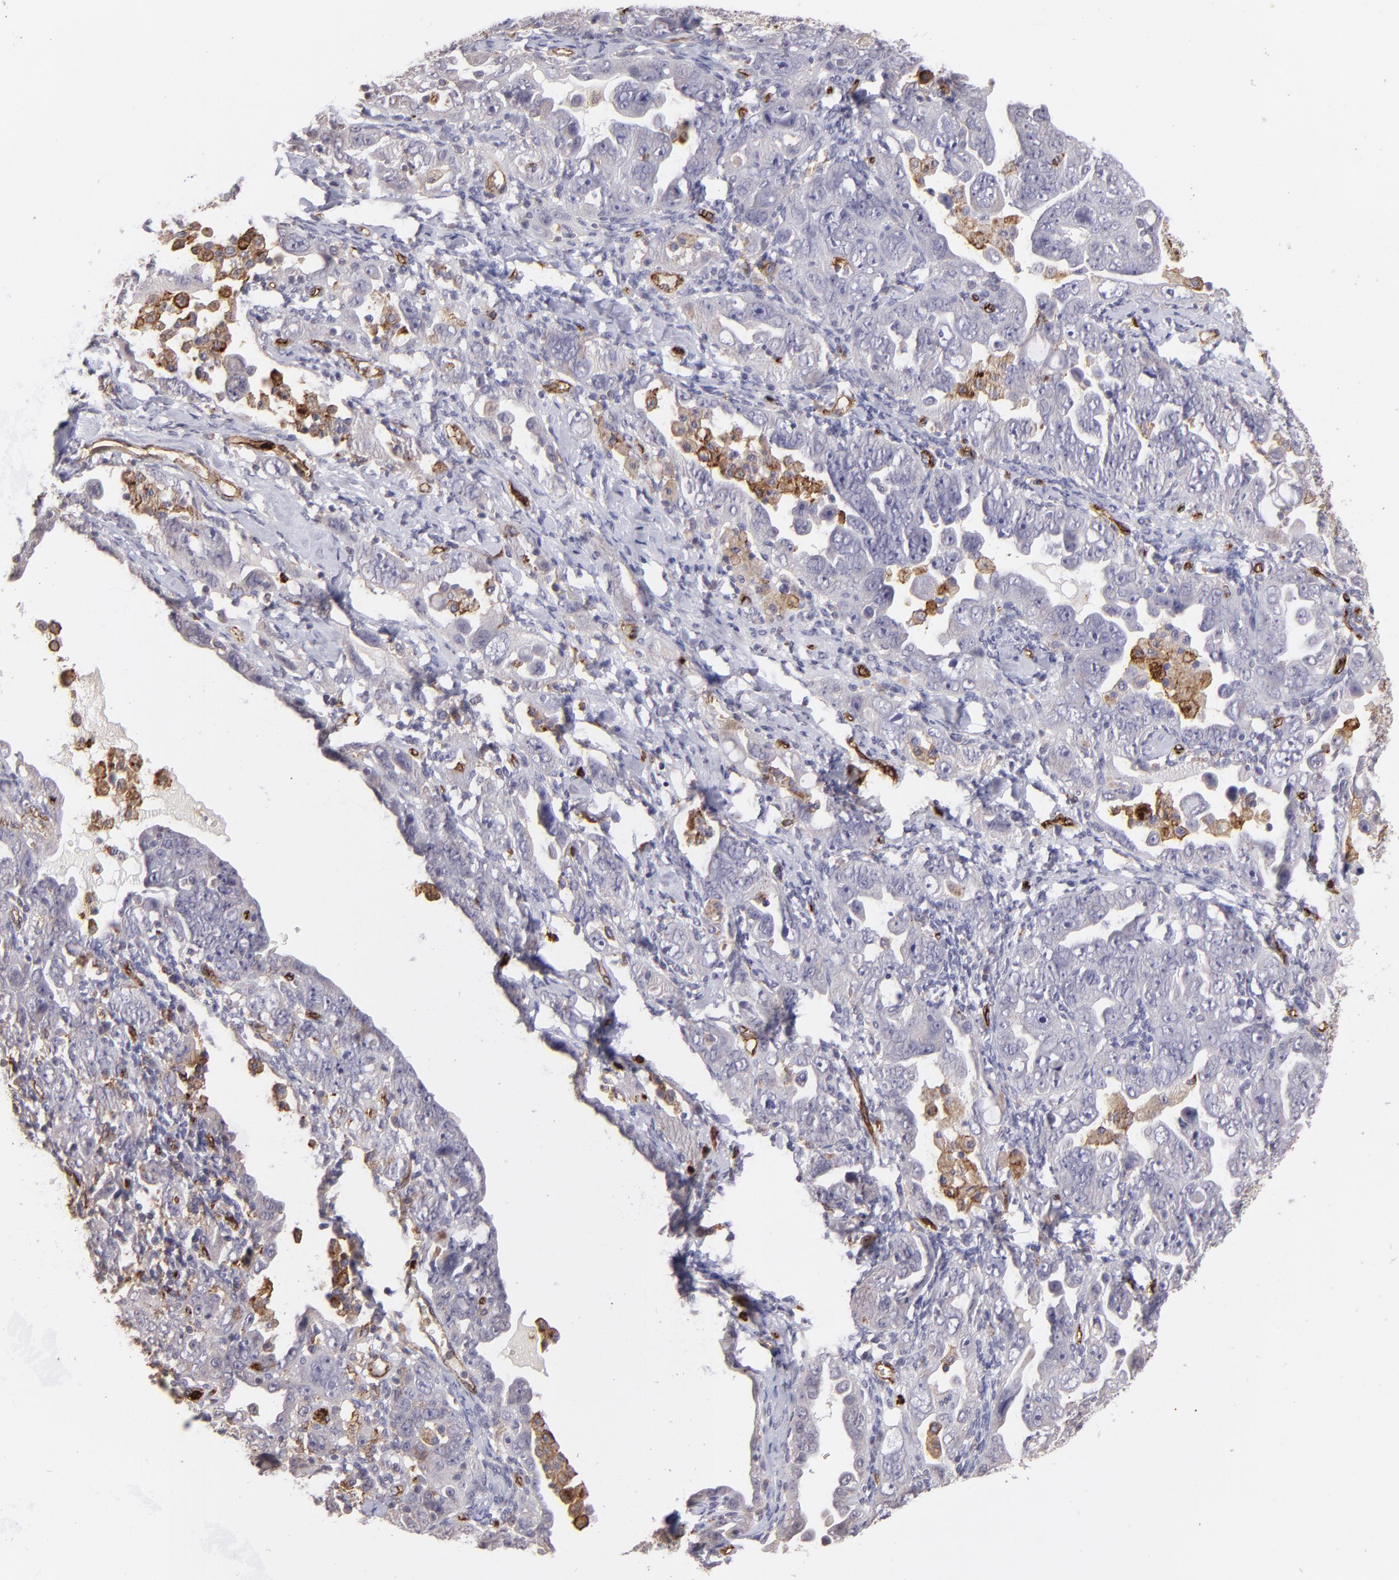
{"staining": {"intensity": "negative", "quantity": "none", "location": "none"}, "tissue": "ovarian cancer", "cell_type": "Tumor cells", "image_type": "cancer", "snomed": [{"axis": "morphology", "description": "Cystadenocarcinoma, serous, NOS"}, {"axis": "topography", "description": "Ovary"}], "caption": "An image of human ovarian serous cystadenocarcinoma is negative for staining in tumor cells. (DAB (3,3'-diaminobenzidine) immunohistochemistry (IHC) visualized using brightfield microscopy, high magnification).", "gene": "DYSF", "patient": {"sex": "female", "age": 66}}